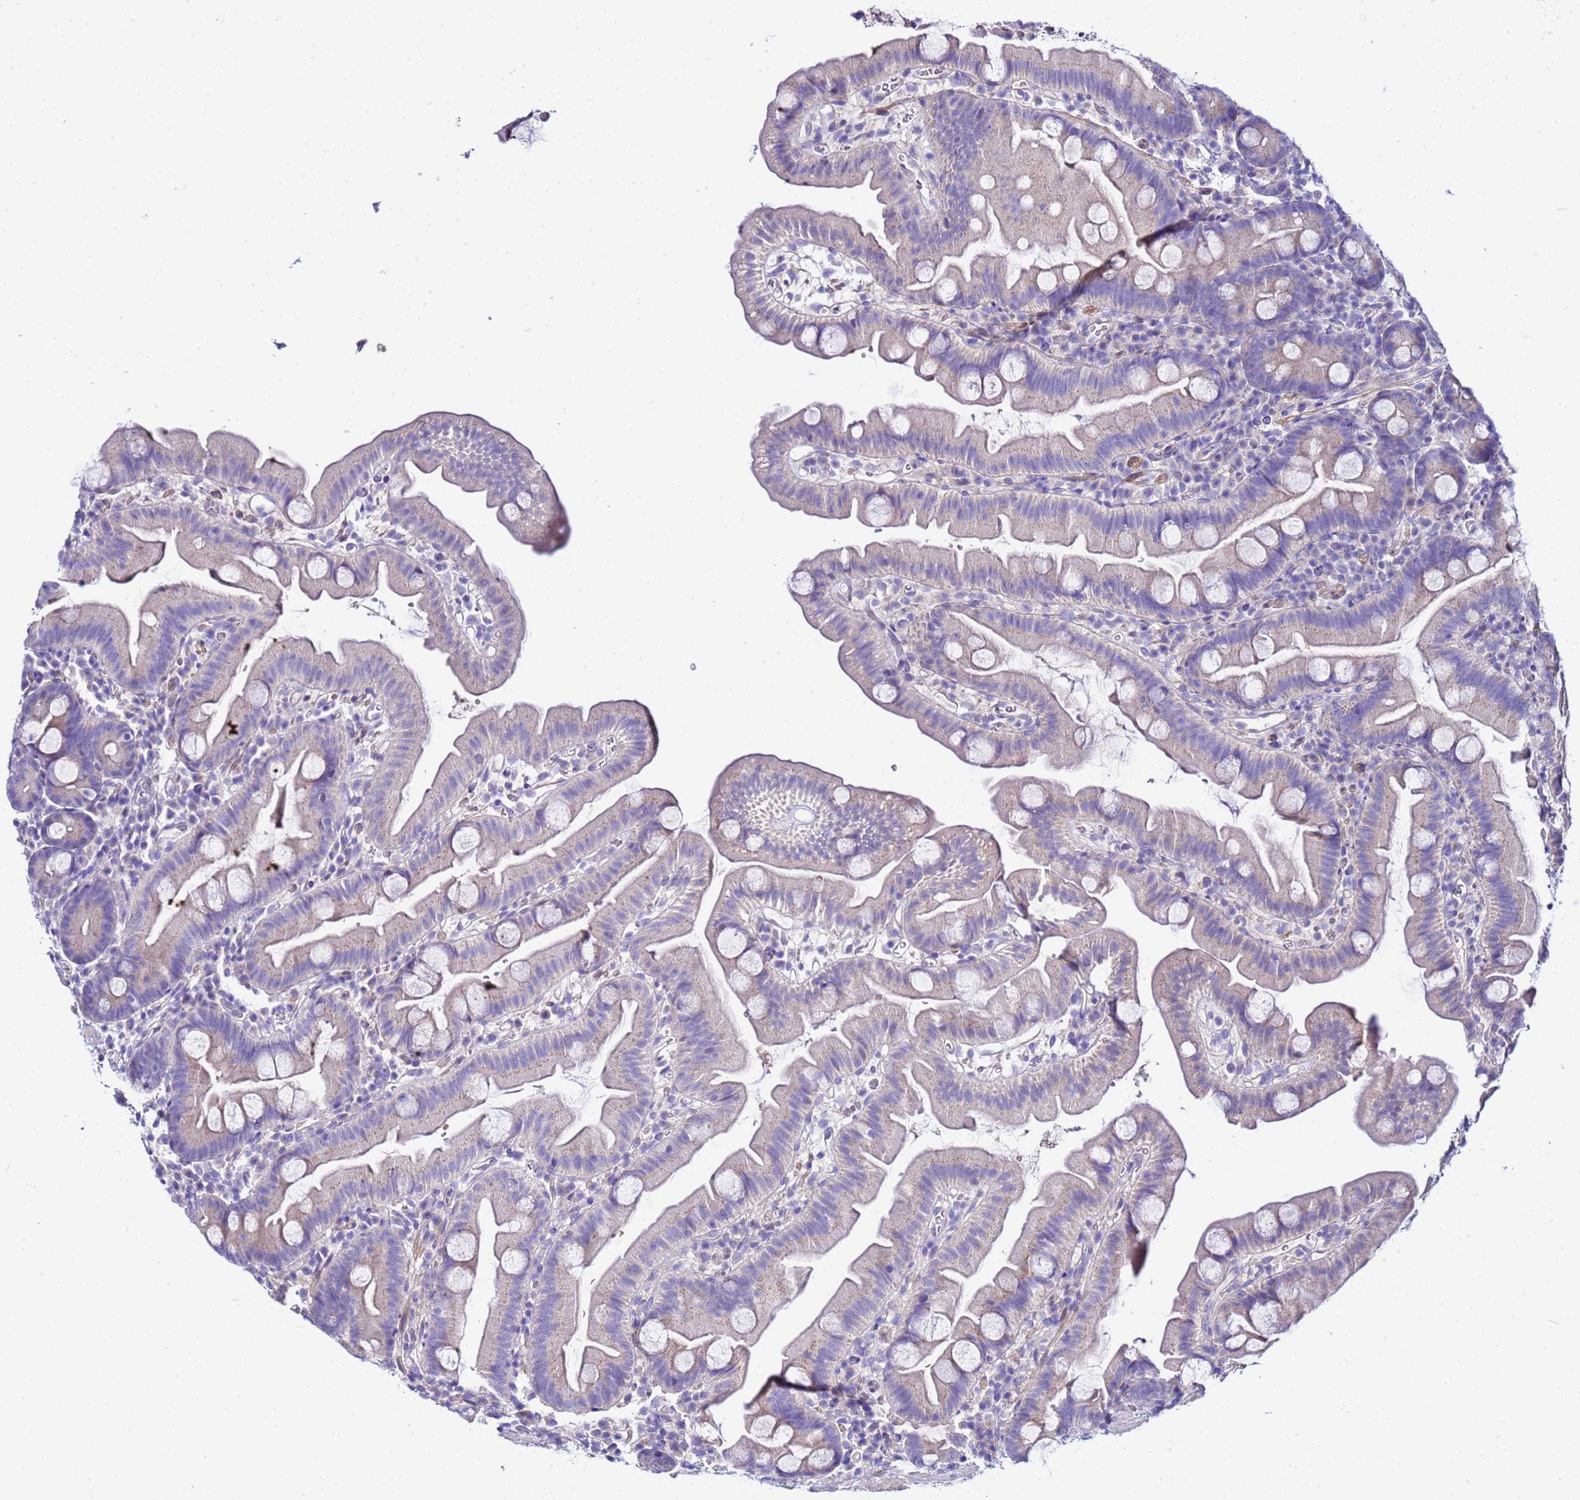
{"staining": {"intensity": "negative", "quantity": "none", "location": "none"}, "tissue": "small intestine", "cell_type": "Glandular cells", "image_type": "normal", "snomed": [{"axis": "morphology", "description": "Normal tissue, NOS"}, {"axis": "topography", "description": "Small intestine"}], "caption": "A high-resolution histopathology image shows immunohistochemistry staining of unremarkable small intestine, which demonstrates no significant staining in glandular cells.", "gene": "USP18", "patient": {"sex": "female", "age": 68}}